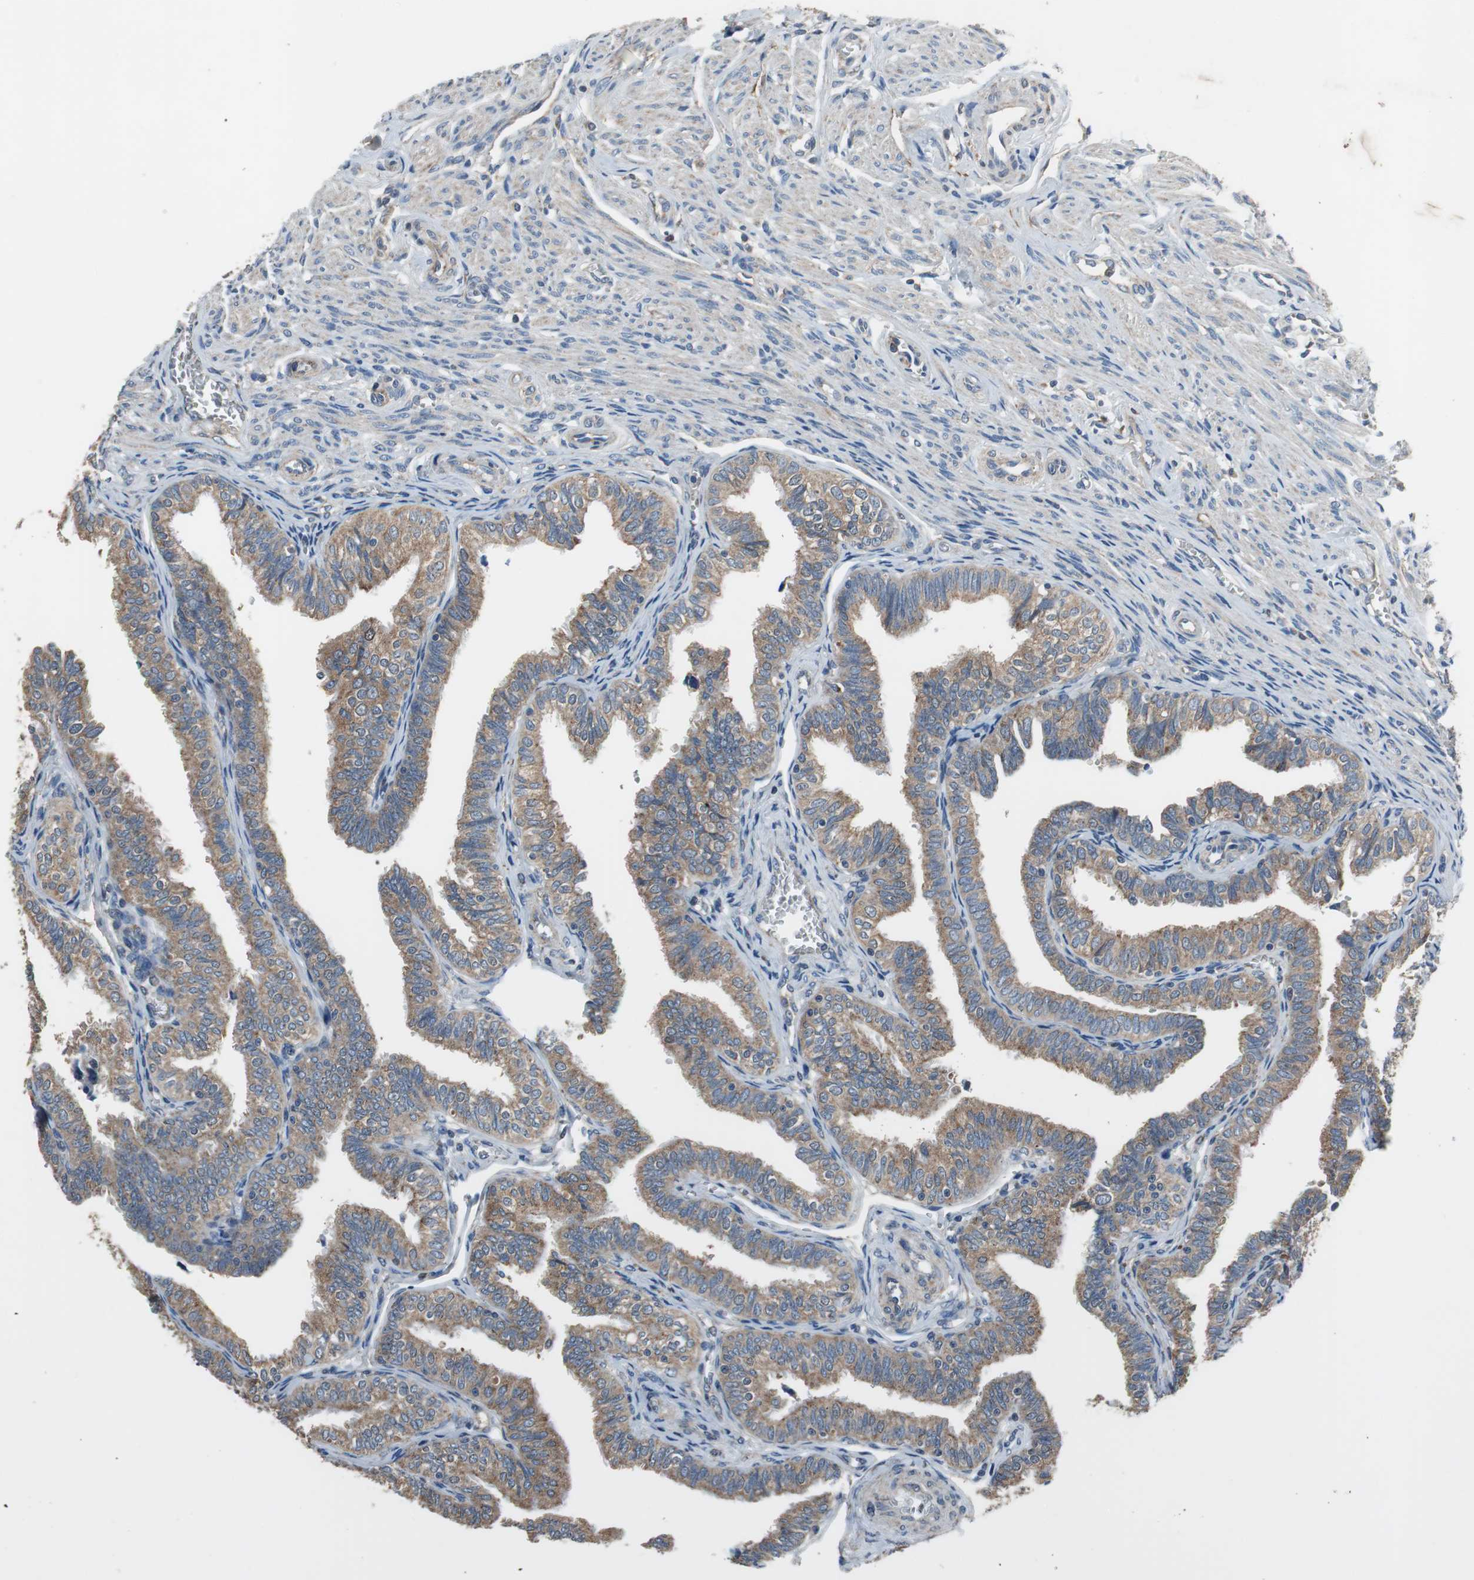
{"staining": {"intensity": "strong", "quantity": ">75%", "location": "cytoplasmic/membranous"}, "tissue": "fallopian tube", "cell_type": "Glandular cells", "image_type": "normal", "snomed": [{"axis": "morphology", "description": "Normal tissue, NOS"}, {"axis": "topography", "description": "Fallopian tube"}], "caption": "Brown immunohistochemical staining in normal human fallopian tube displays strong cytoplasmic/membranous expression in about >75% of glandular cells.", "gene": "PI4KB", "patient": {"sex": "female", "age": 46}}